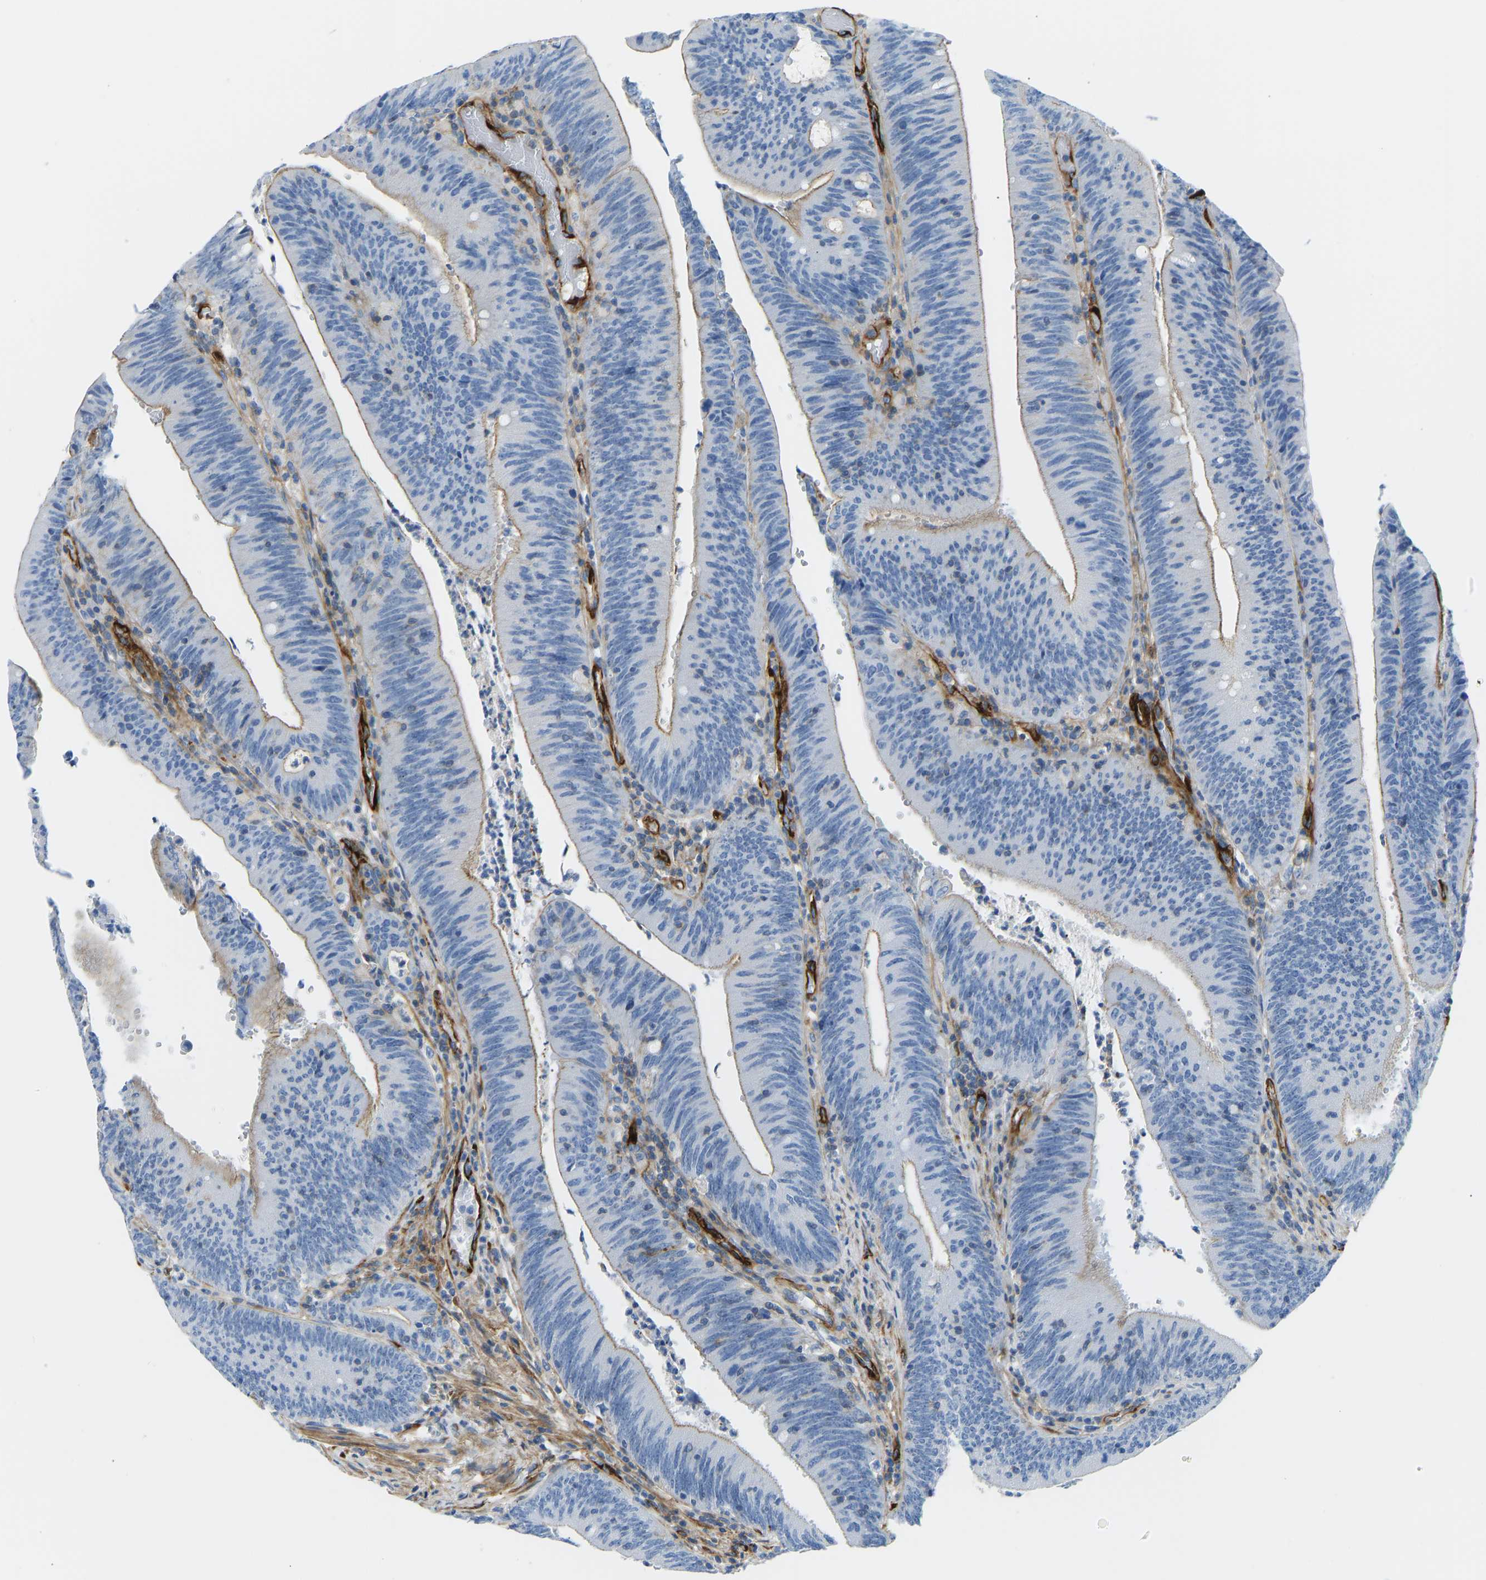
{"staining": {"intensity": "weak", "quantity": "25%-75%", "location": "cytoplasmic/membranous"}, "tissue": "colorectal cancer", "cell_type": "Tumor cells", "image_type": "cancer", "snomed": [{"axis": "morphology", "description": "Normal tissue, NOS"}, {"axis": "morphology", "description": "Adenocarcinoma, NOS"}, {"axis": "topography", "description": "Rectum"}], "caption": "Protein expression analysis of colorectal adenocarcinoma reveals weak cytoplasmic/membranous expression in about 25%-75% of tumor cells.", "gene": "COL15A1", "patient": {"sex": "female", "age": 66}}